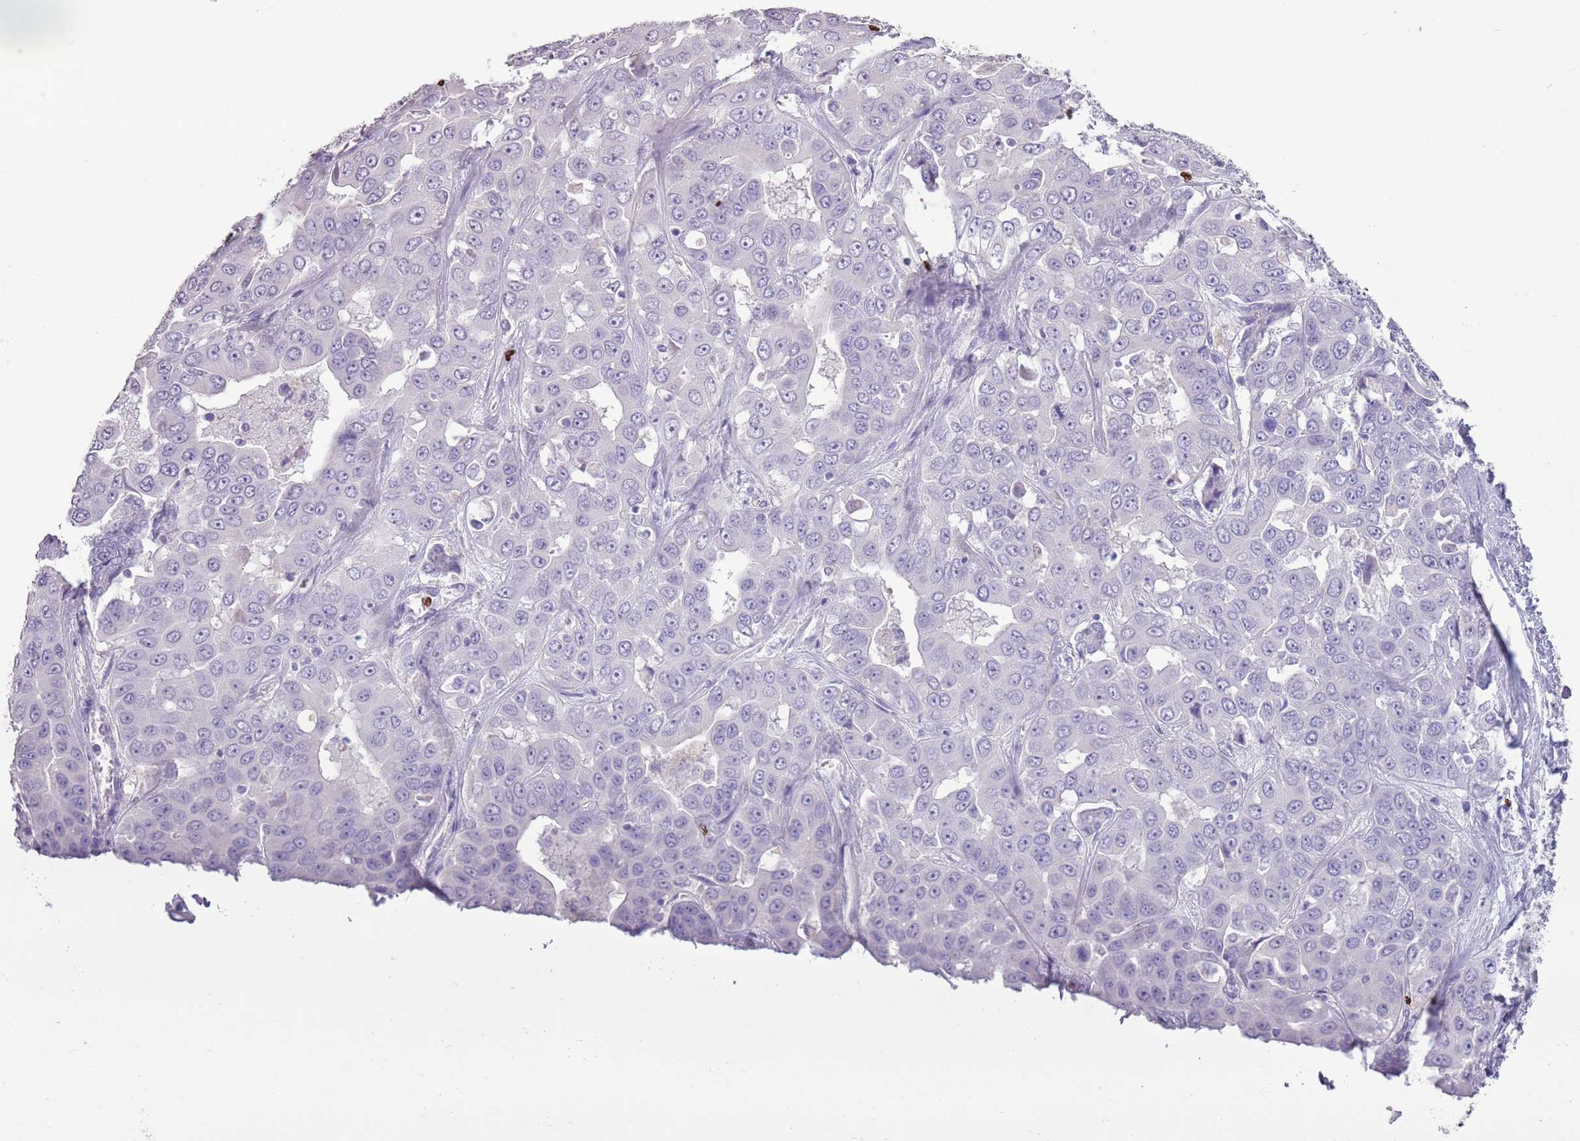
{"staining": {"intensity": "negative", "quantity": "none", "location": "none"}, "tissue": "liver cancer", "cell_type": "Tumor cells", "image_type": "cancer", "snomed": [{"axis": "morphology", "description": "Cholangiocarcinoma"}, {"axis": "topography", "description": "Liver"}], "caption": "This image is of liver cholangiocarcinoma stained with IHC to label a protein in brown with the nuclei are counter-stained blue. There is no expression in tumor cells.", "gene": "CELF6", "patient": {"sex": "female", "age": 52}}